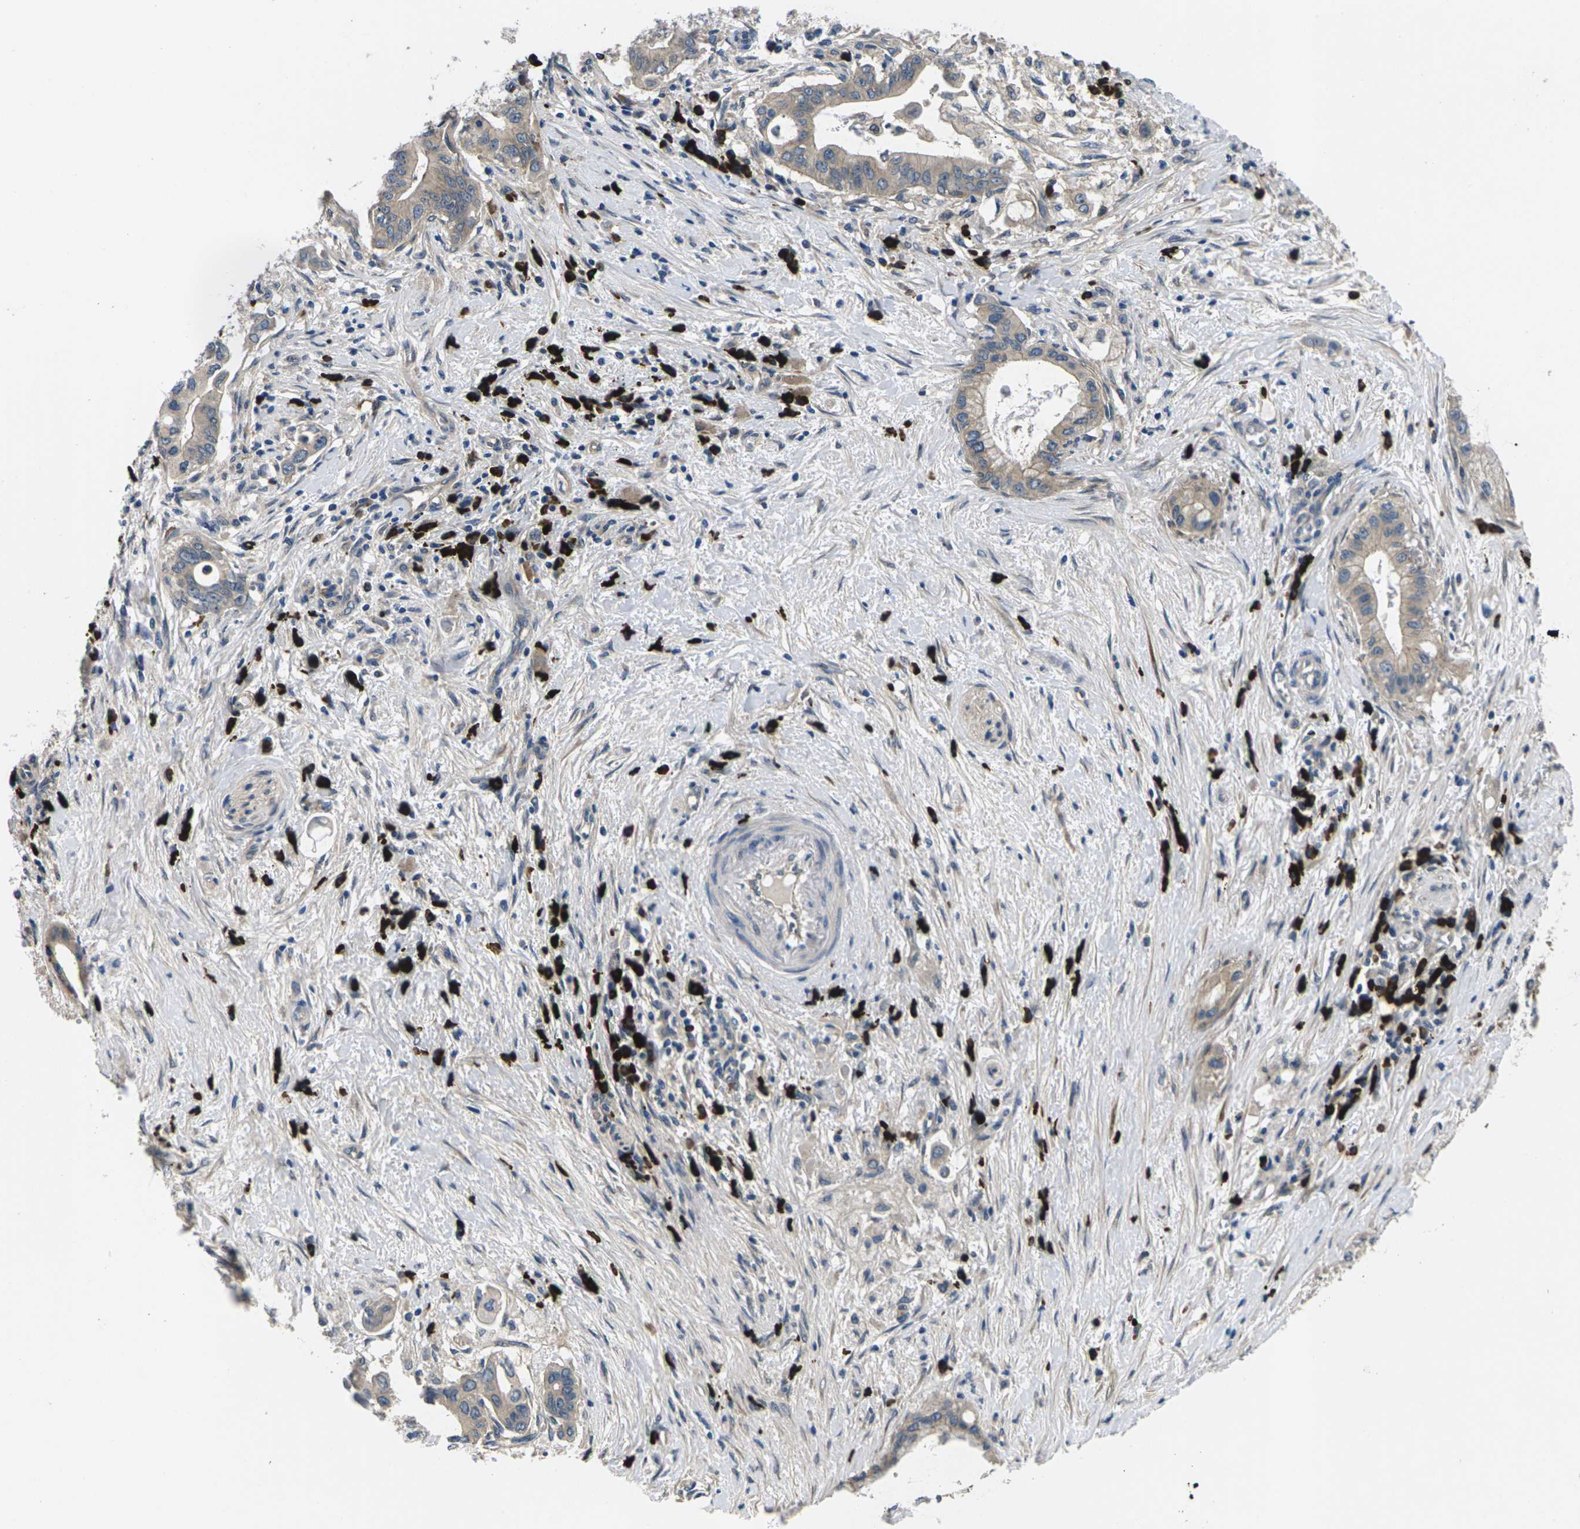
{"staining": {"intensity": "weak", "quantity": "25%-75%", "location": "cytoplasmic/membranous"}, "tissue": "pancreatic cancer", "cell_type": "Tumor cells", "image_type": "cancer", "snomed": [{"axis": "morphology", "description": "Adenocarcinoma, NOS"}, {"axis": "topography", "description": "Pancreas"}], "caption": "Brown immunohistochemical staining in adenocarcinoma (pancreatic) reveals weak cytoplasmic/membranous positivity in about 25%-75% of tumor cells.", "gene": "PLCE1", "patient": {"sex": "female", "age": 73}}